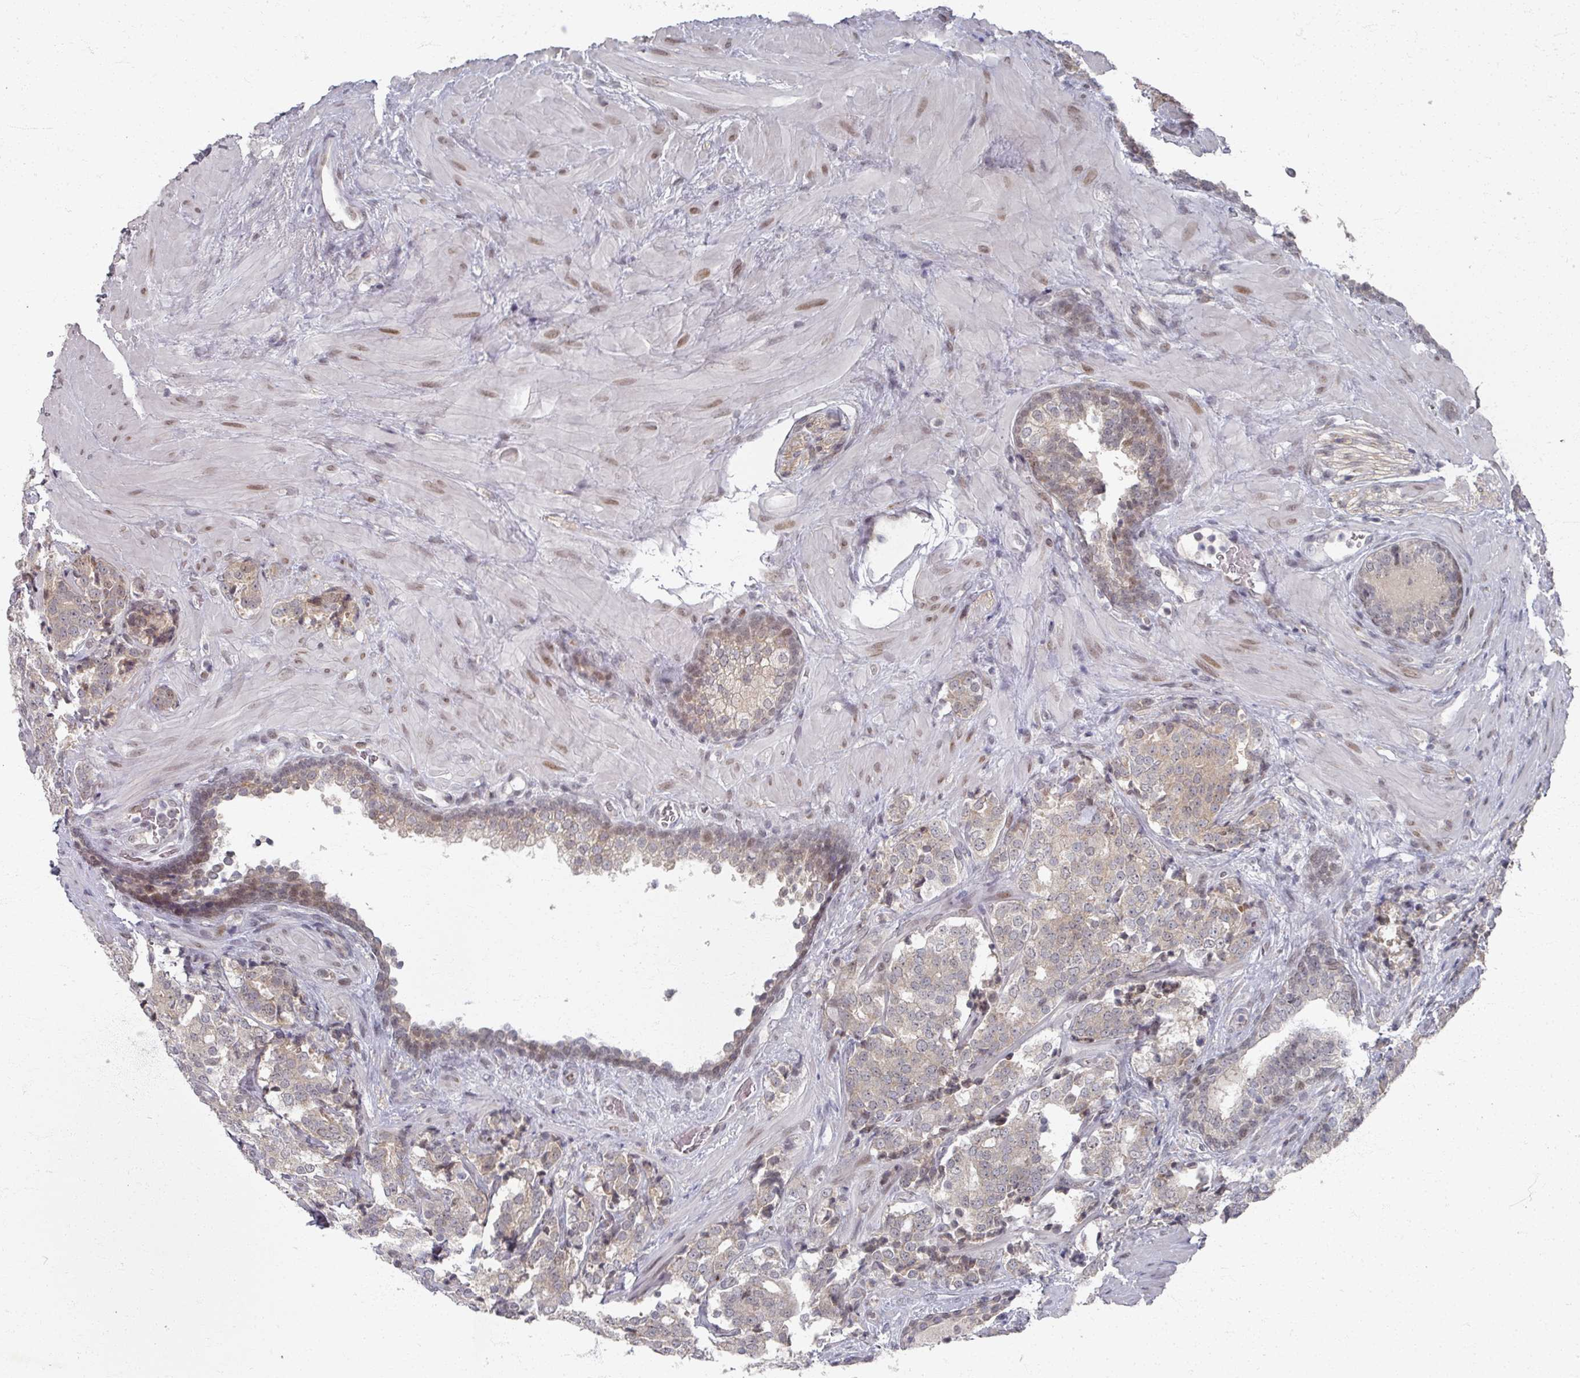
{"staining": {"intensity": "weak", "quantity": "25%-75%", "location": "cytoplasmic/membranous"}, "tissue": "prostate cancer", "cell_type": "Tumor cells", "image_type": "cancer", "snomed": [{"axis": "morphology", "description": "Adenocarcinoma, High grade"}, {"axis": "topography", "description": "Prostate"}], "caption": "DAB immunohistochemical staining of human adenocarcinoma (high-grade) (prostate) displays weak cytoplasmic/membranous protein positivity in about 25%-75% of tumor cells.", "gene": "PSKH1", "patient": {"sex": "male", "age": 63}}